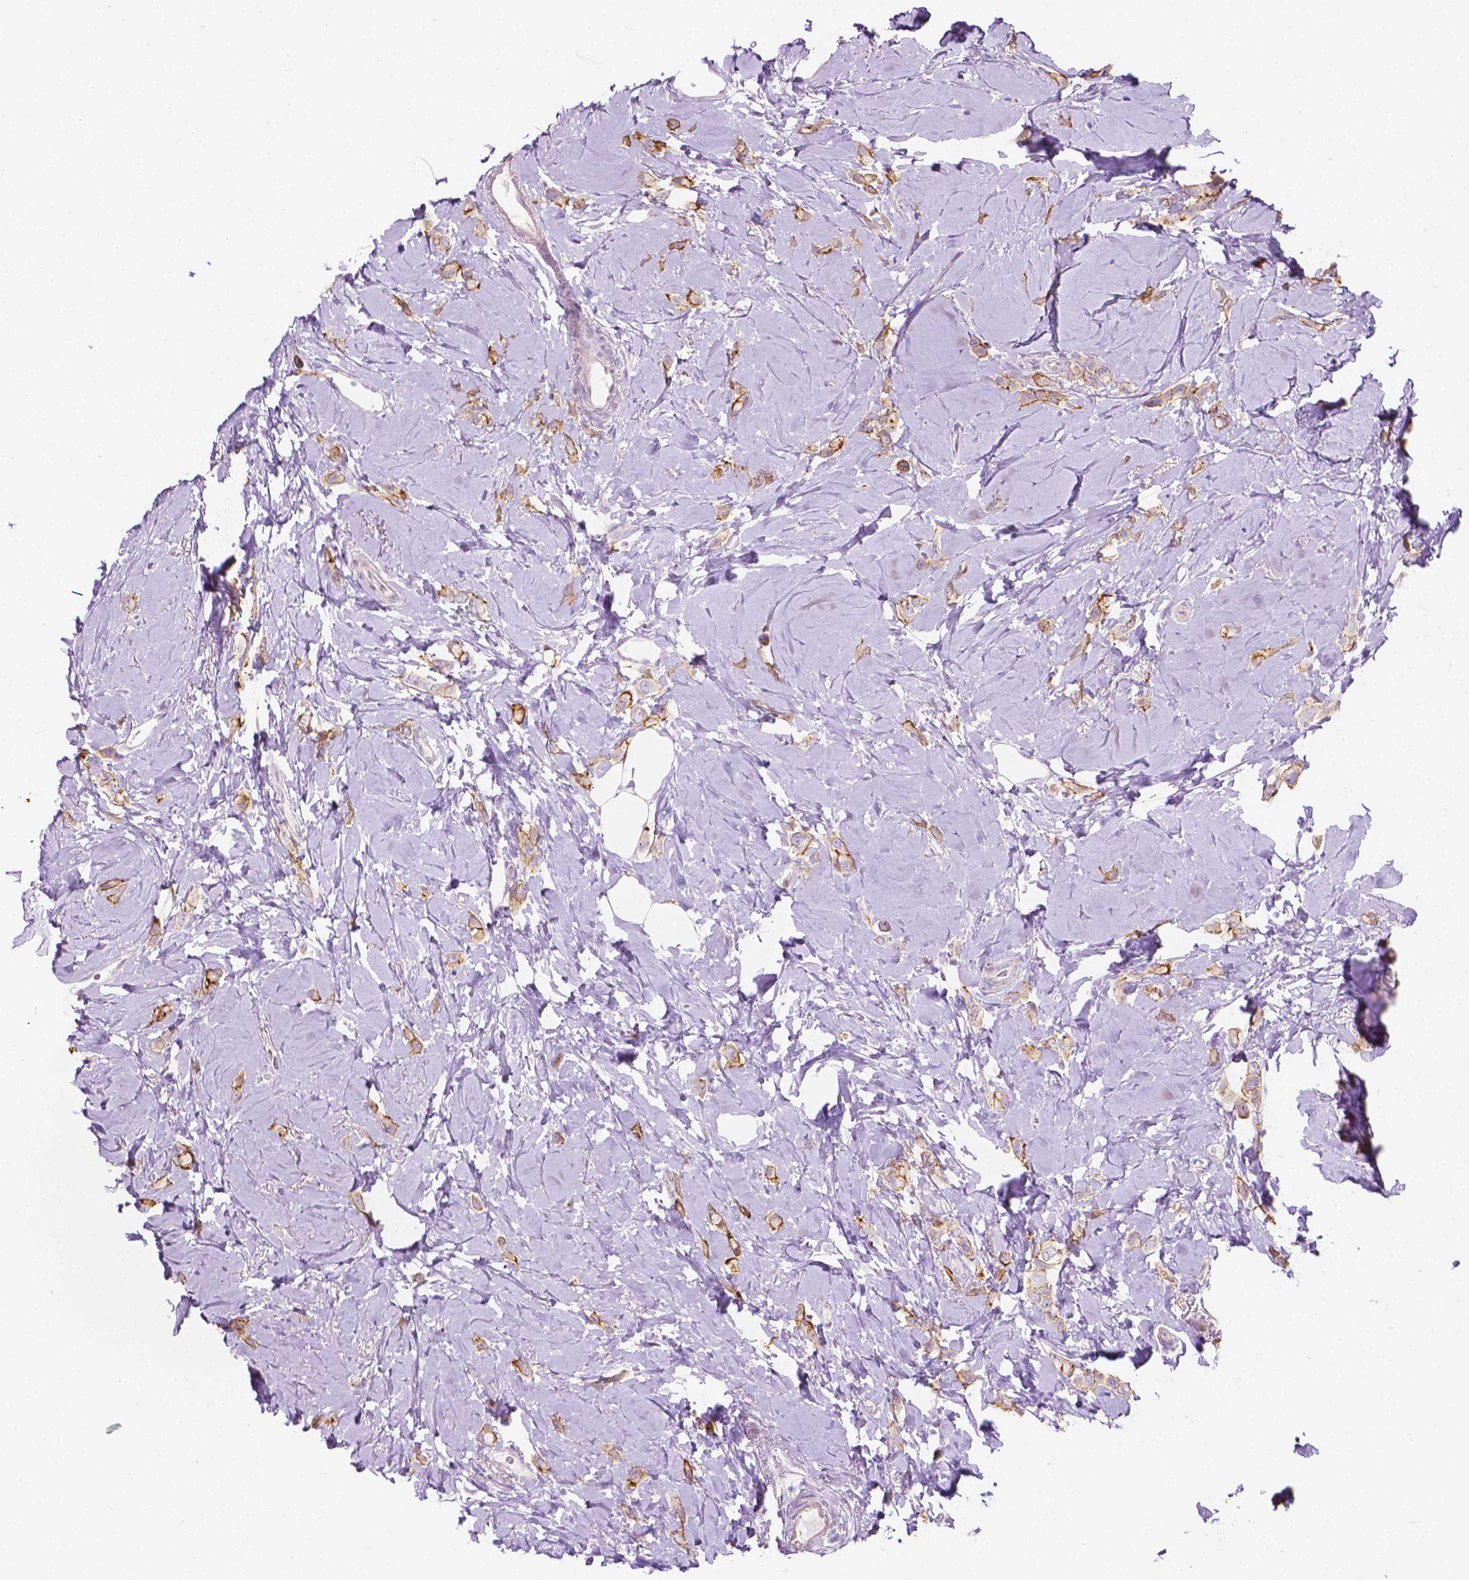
{"staining": {"intensity": "moderate", "quantity": ">75%", "location": "cytoplasmic/membranous"}, "tissue": "breast cancer", "cell_type": "Tumor cells", "image_type": "cancer", "snomed": [{"axis": "morphology", "description": "Lobular carcinoma"}, {"axis": "topography", "description": "Breast"}], "caption": "This image displays IHC staining of breast cancer, with medium moderate cytoplasmic/membranous positivity in about >75% of tumor cells.", "gene": "NOS1AP", "patient": {"sex": "female", "age": 66}}